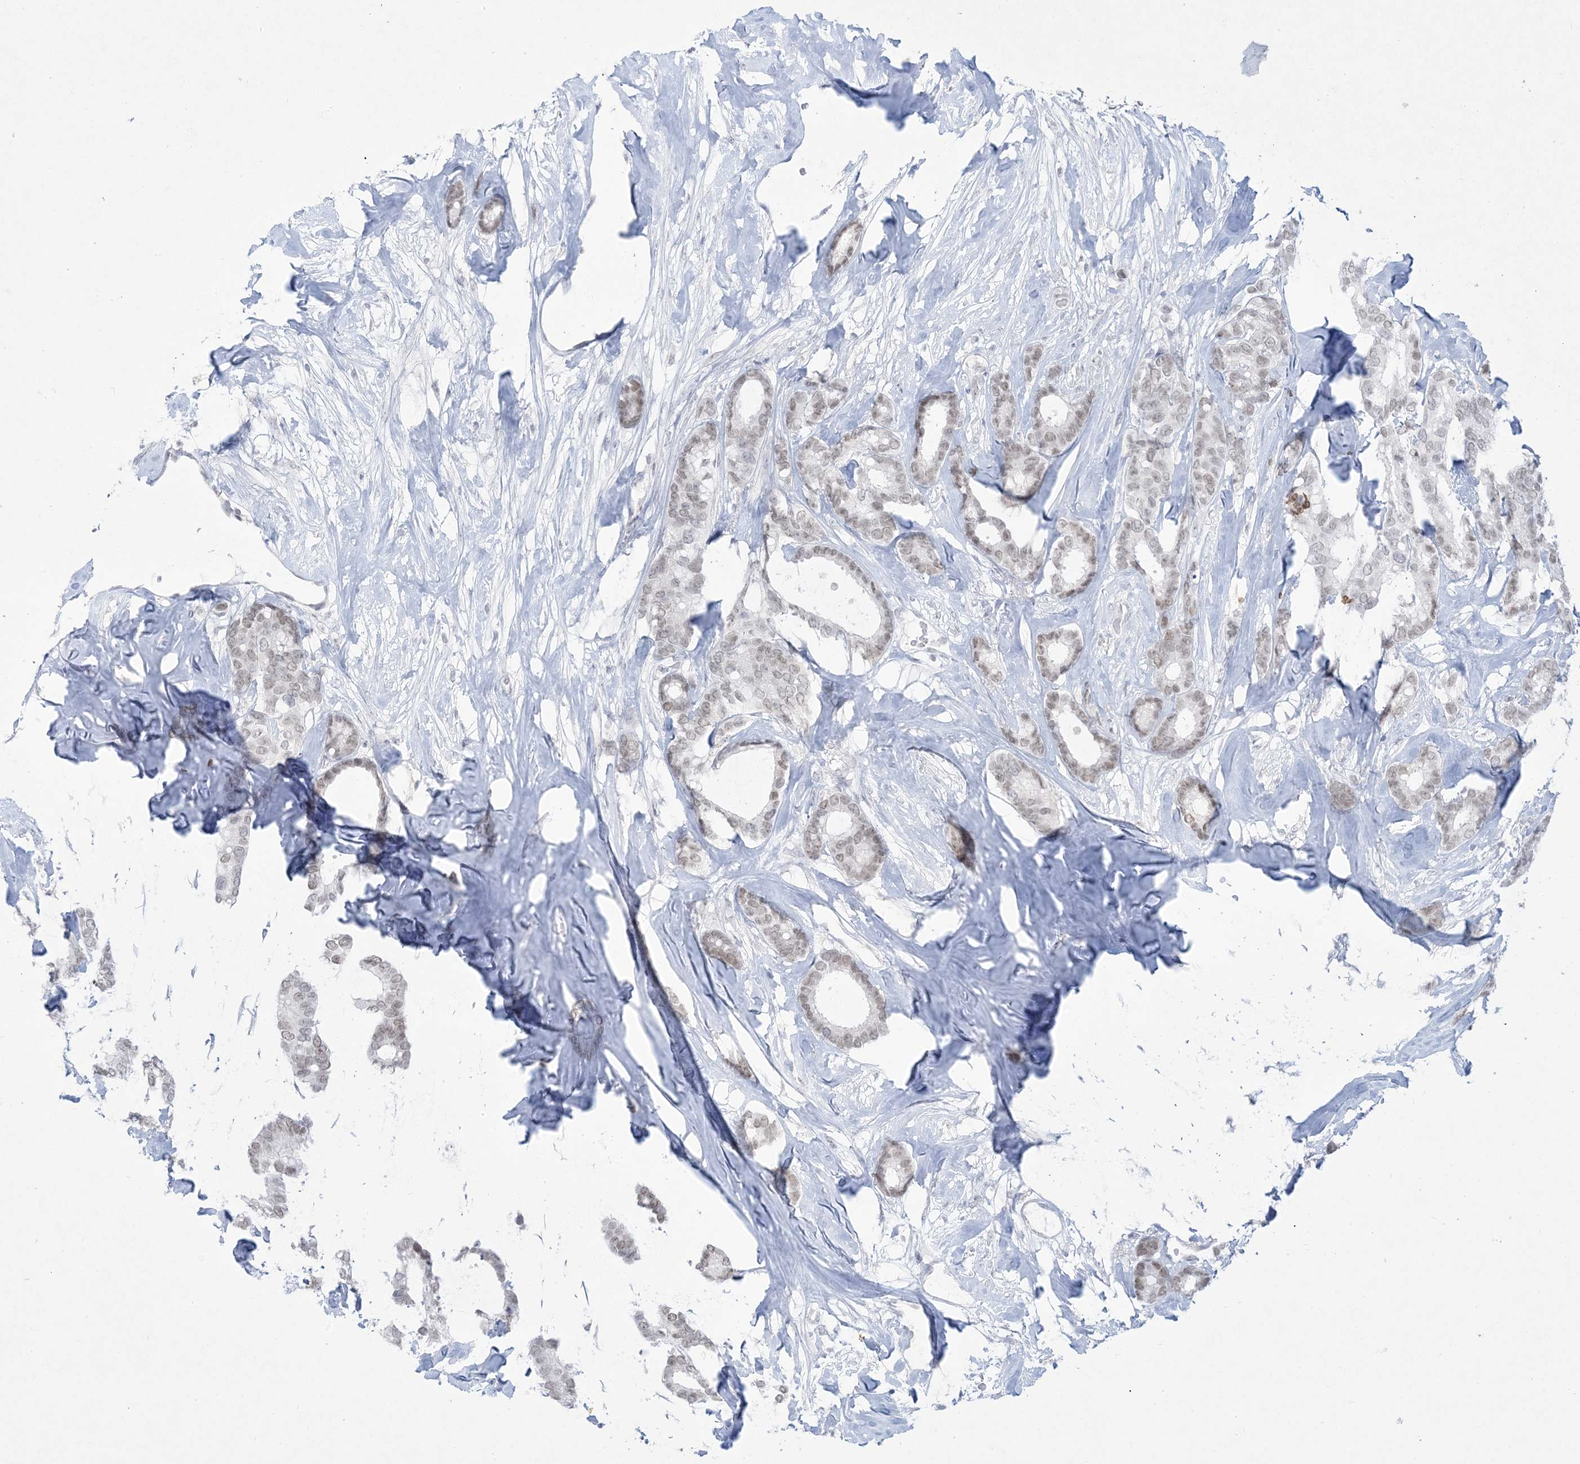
{"staining": {"intensity": "weak", "quantity": "25%-75%", "location": "nuclear"}, "tissue": "breast cancer", "cell_type": "Tumor cells", "image_type": "cancer", "snomed": [{"axis": "morphology", "description": "Duct carcinoma"}, {"axis": "topography", "description": "Breast"}], "caption": "DAB immunohistochemical staining of breast cancer shows weak nuclear protein expression in about 25%-75% of tumor cells.", "gene": "HOMEZ", "patient": {"sex": "female", "age": 87}}